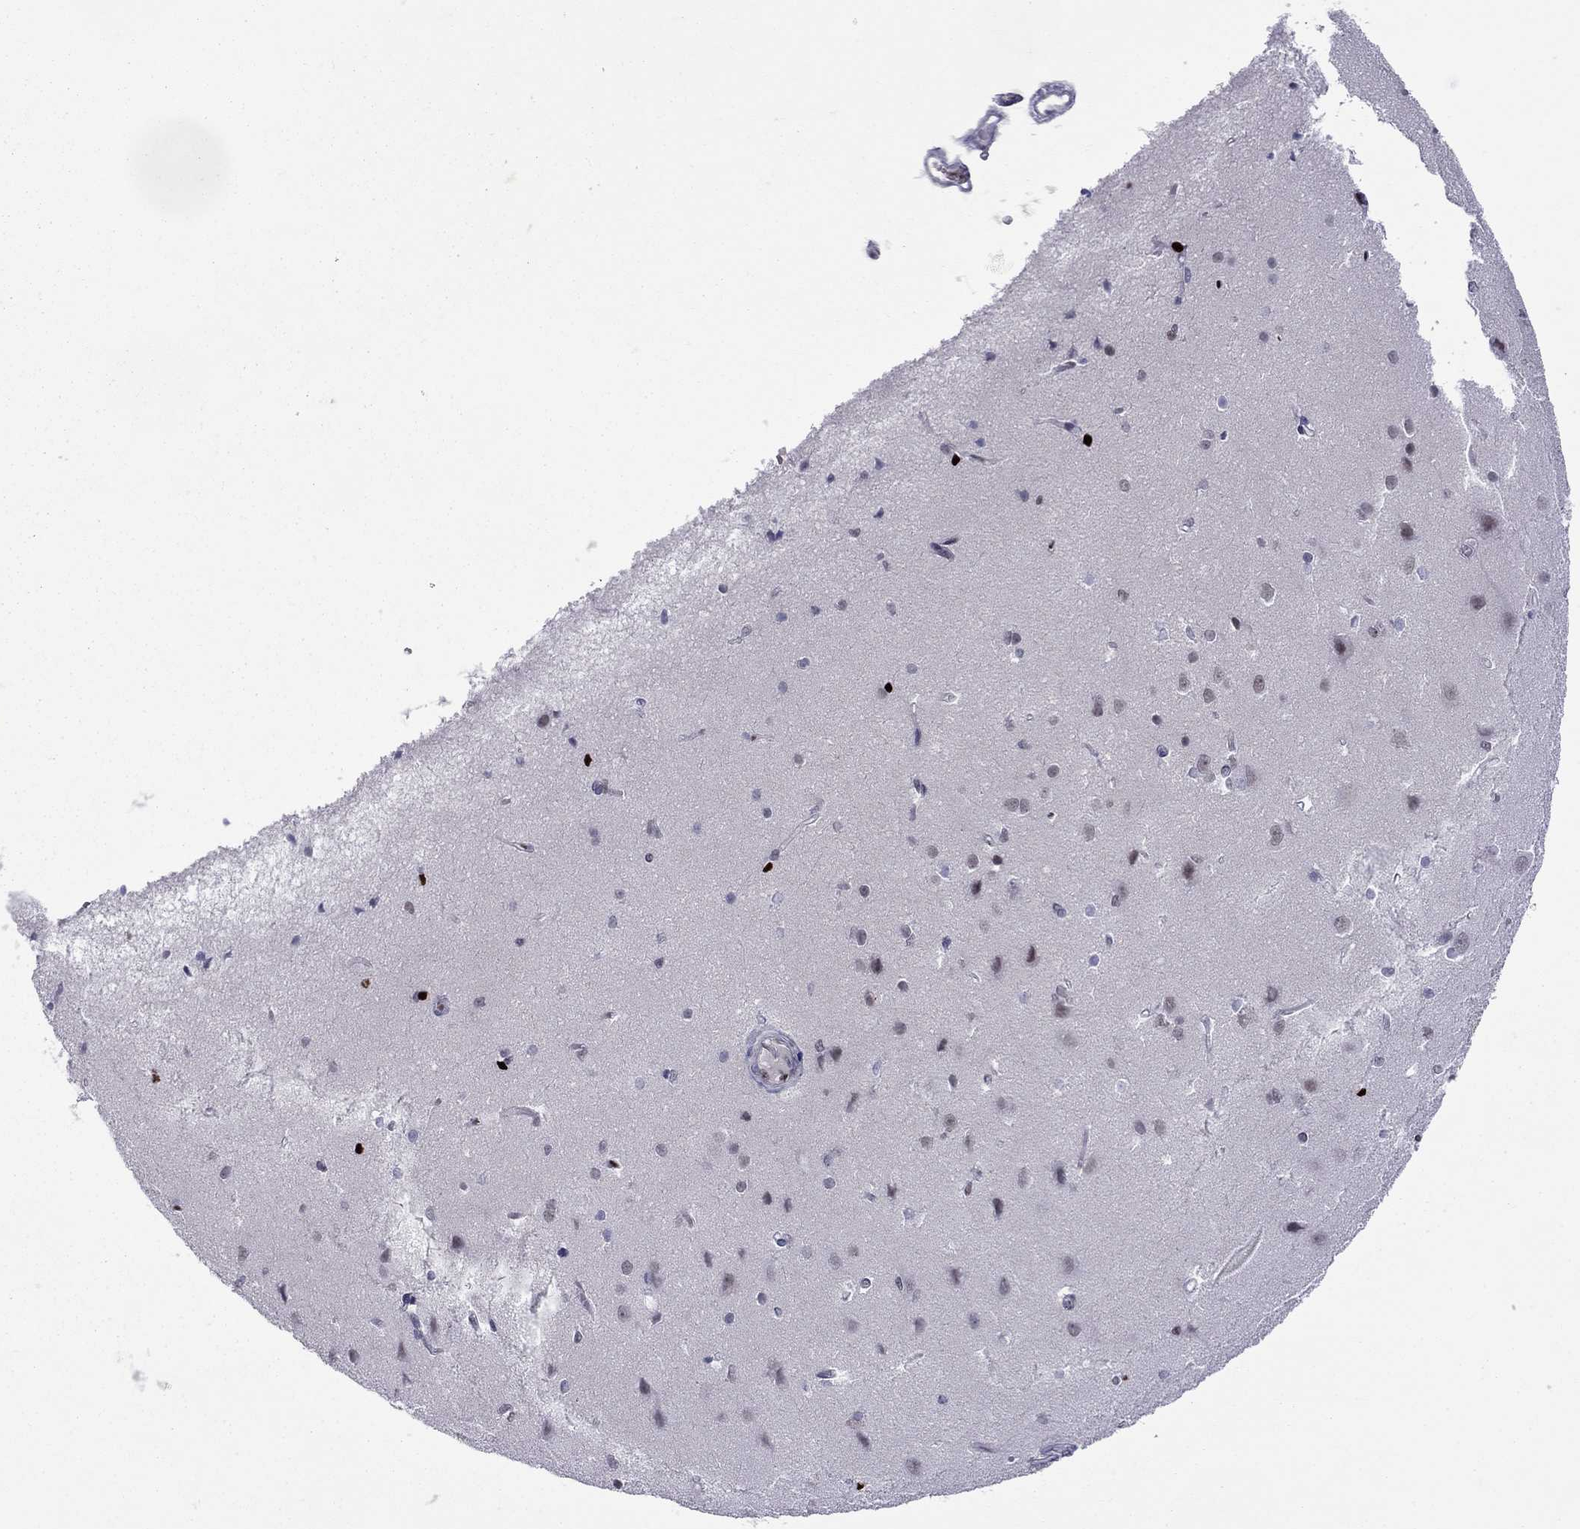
{"staining": {"intensity": "negative", "quantity": "none", "location": "none"}, "tissue": "cerebral cortex", "cell_type": "Endothelial cells", "image_type": "normal", "snomed": [{"axis": "morphology", "description": "Normal tissue, NOS"}, {"axis": "topography", "description": "Cerebral cortex"}], "caption": "Human cerebral cortex stained for a protein using immunohistochemistry (IHC) shows no expression in endothelial cells.", "gene": "PCGF3", "patient": {"sex": "male", "age": 37}}